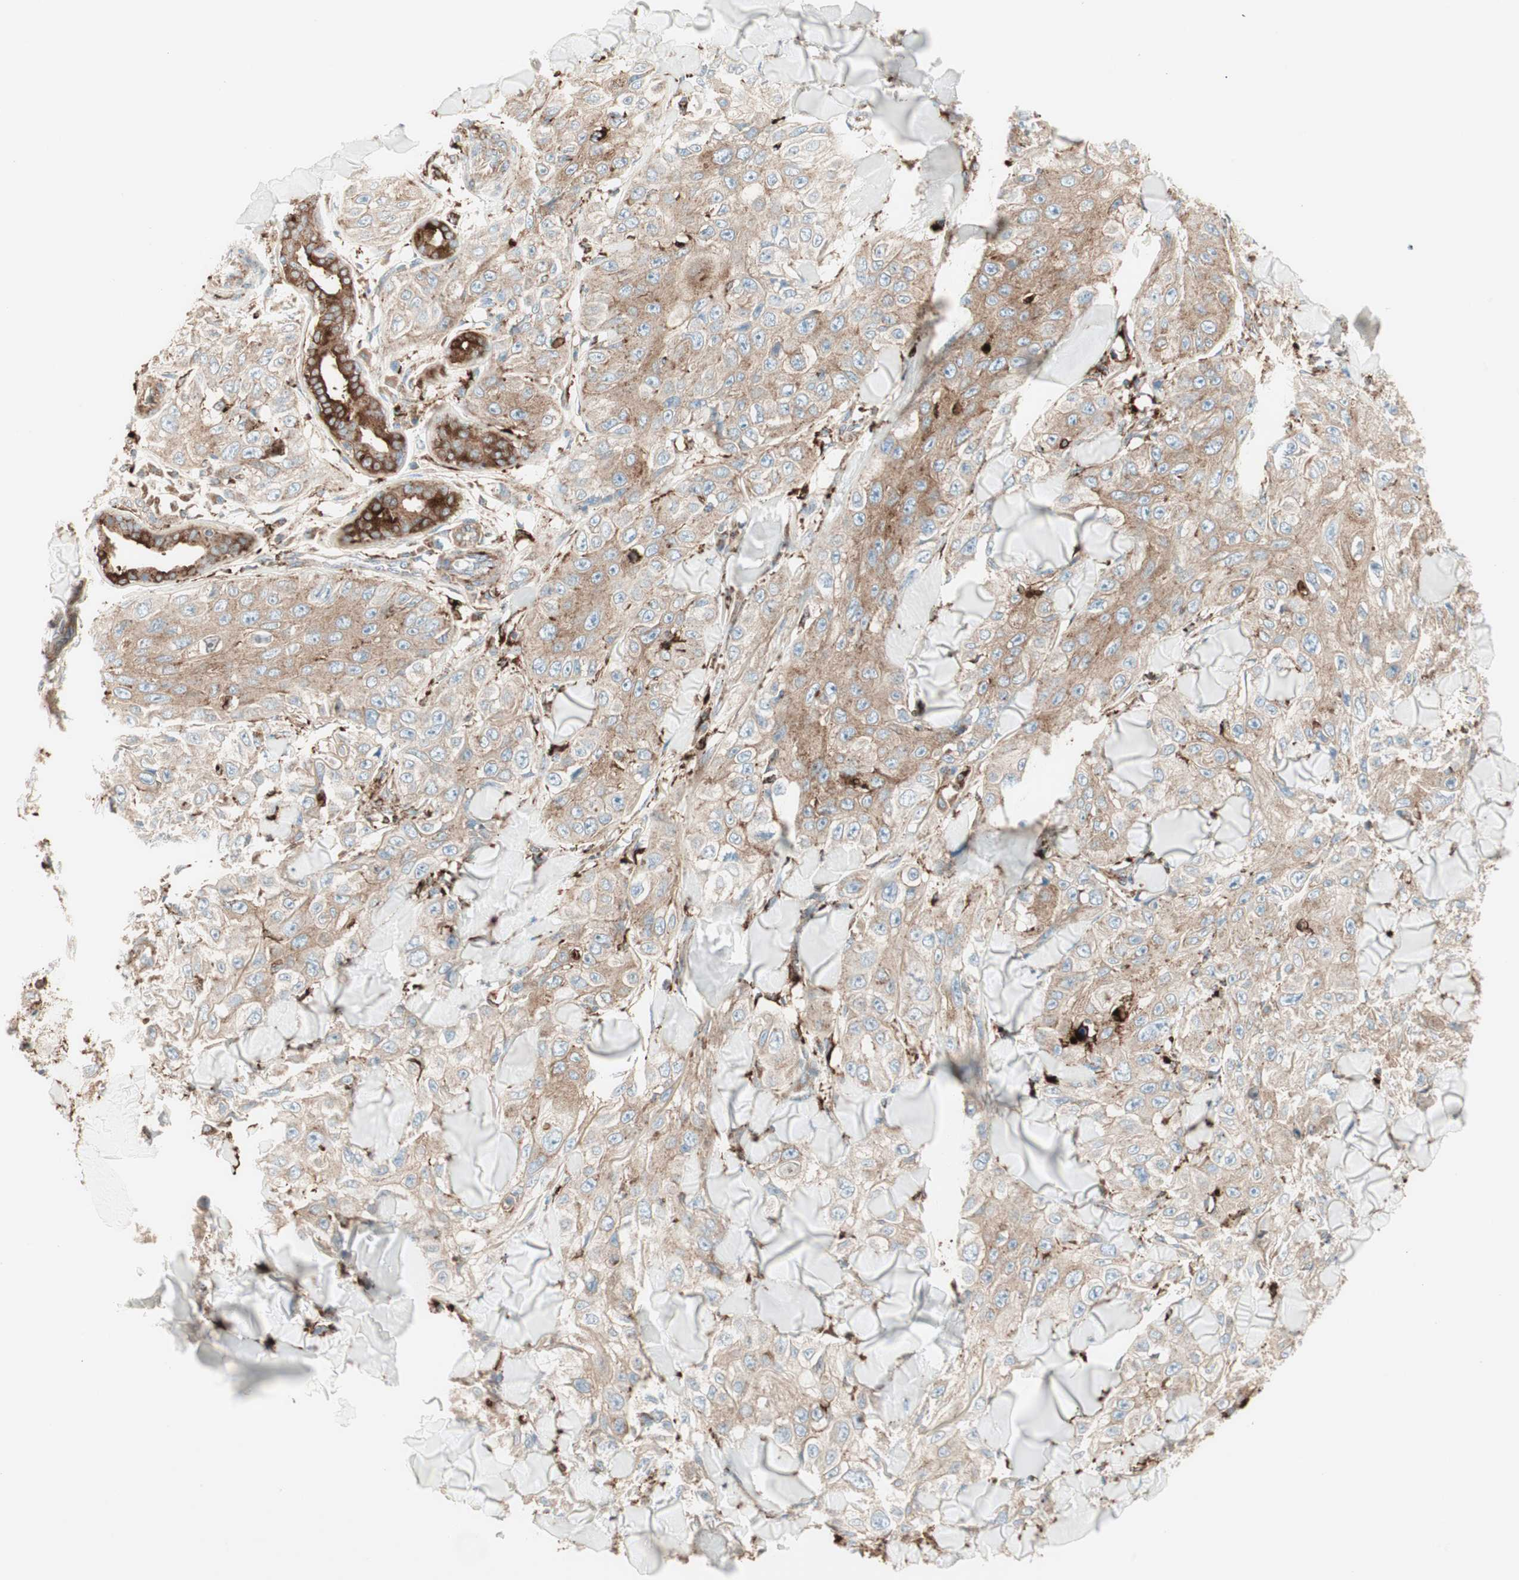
{"staining": {"intensity": "weak", "quantity": ">75%", "location": "cytoplasmic/membranous"}, "tissue": "skin cancer", "cell_type": "Tumor cells", "image_type": "cancer", "snomed": [{"axis": "morphology", "description": "Squamous cell carcinoma, NOS"}, {"axis": "topography", "description": "Skin"}], "caption": "Tumor cells display low levels of weak cytoplasmic/membranous positivity in about >75% of cells in skin cancer (squamous cell carcinoma).", "gene": "ATP6V1G1", "patient": {"sex": "male", "age": 86}}